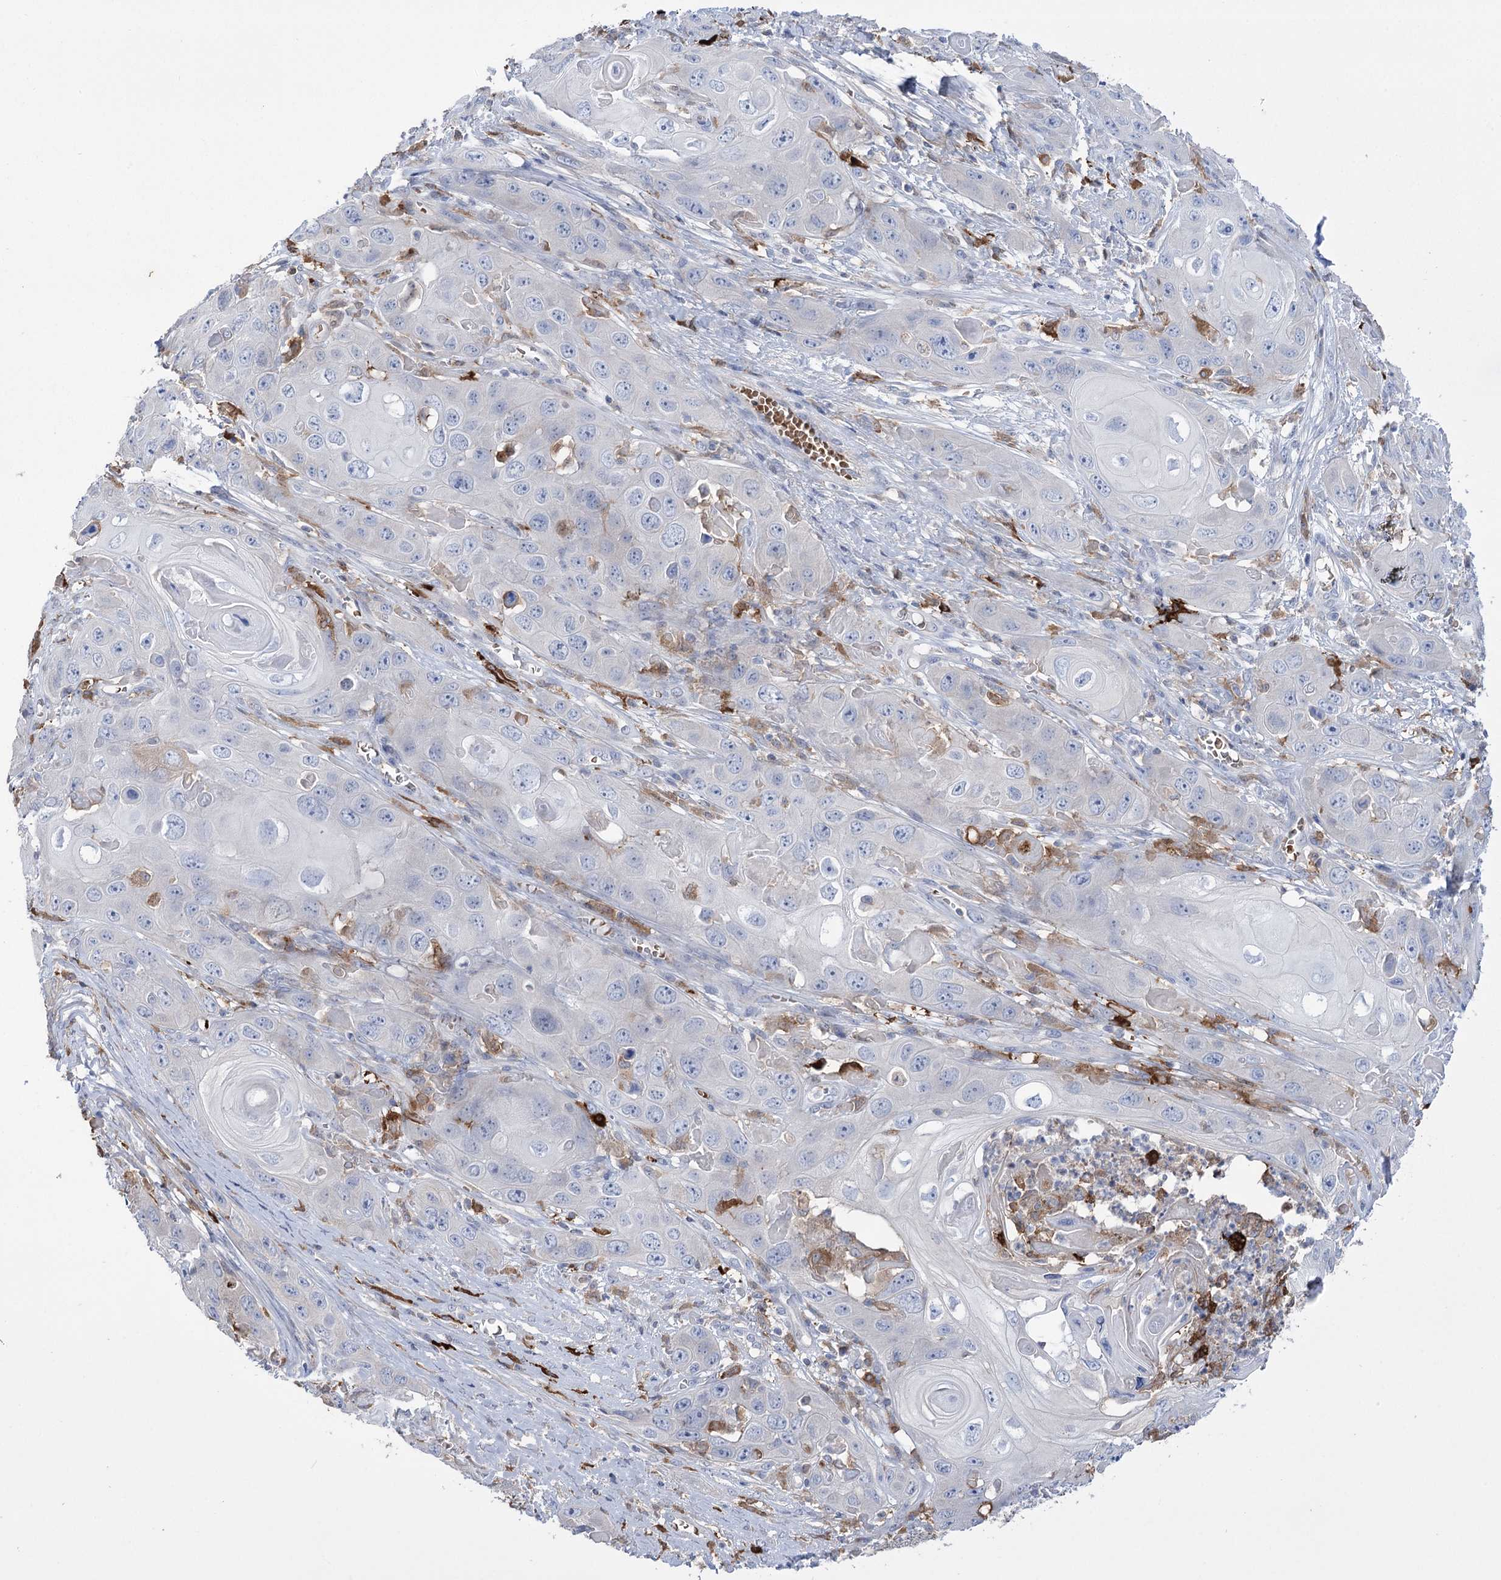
{"staining": {"intensity": "negative", "quantity": "none", "location": "none"}, "tissue": "skin cancer", "cell_type": "Tumor cells", "image_type": "cancer", "snomed": [{"axis": "morphology", "description": "Squamous cell carcinoma, NOS"}, {"axis": "topography", "description": "Skin"}], "caption": "Skin cancer (squamous cell carcinoma) was stained to show a protein in brown. There is no significant positivity in tumor cells. Nuclei are stained in blue.", "gene": "ZNF622", "patient": {"sex": "male", "age": 55}}